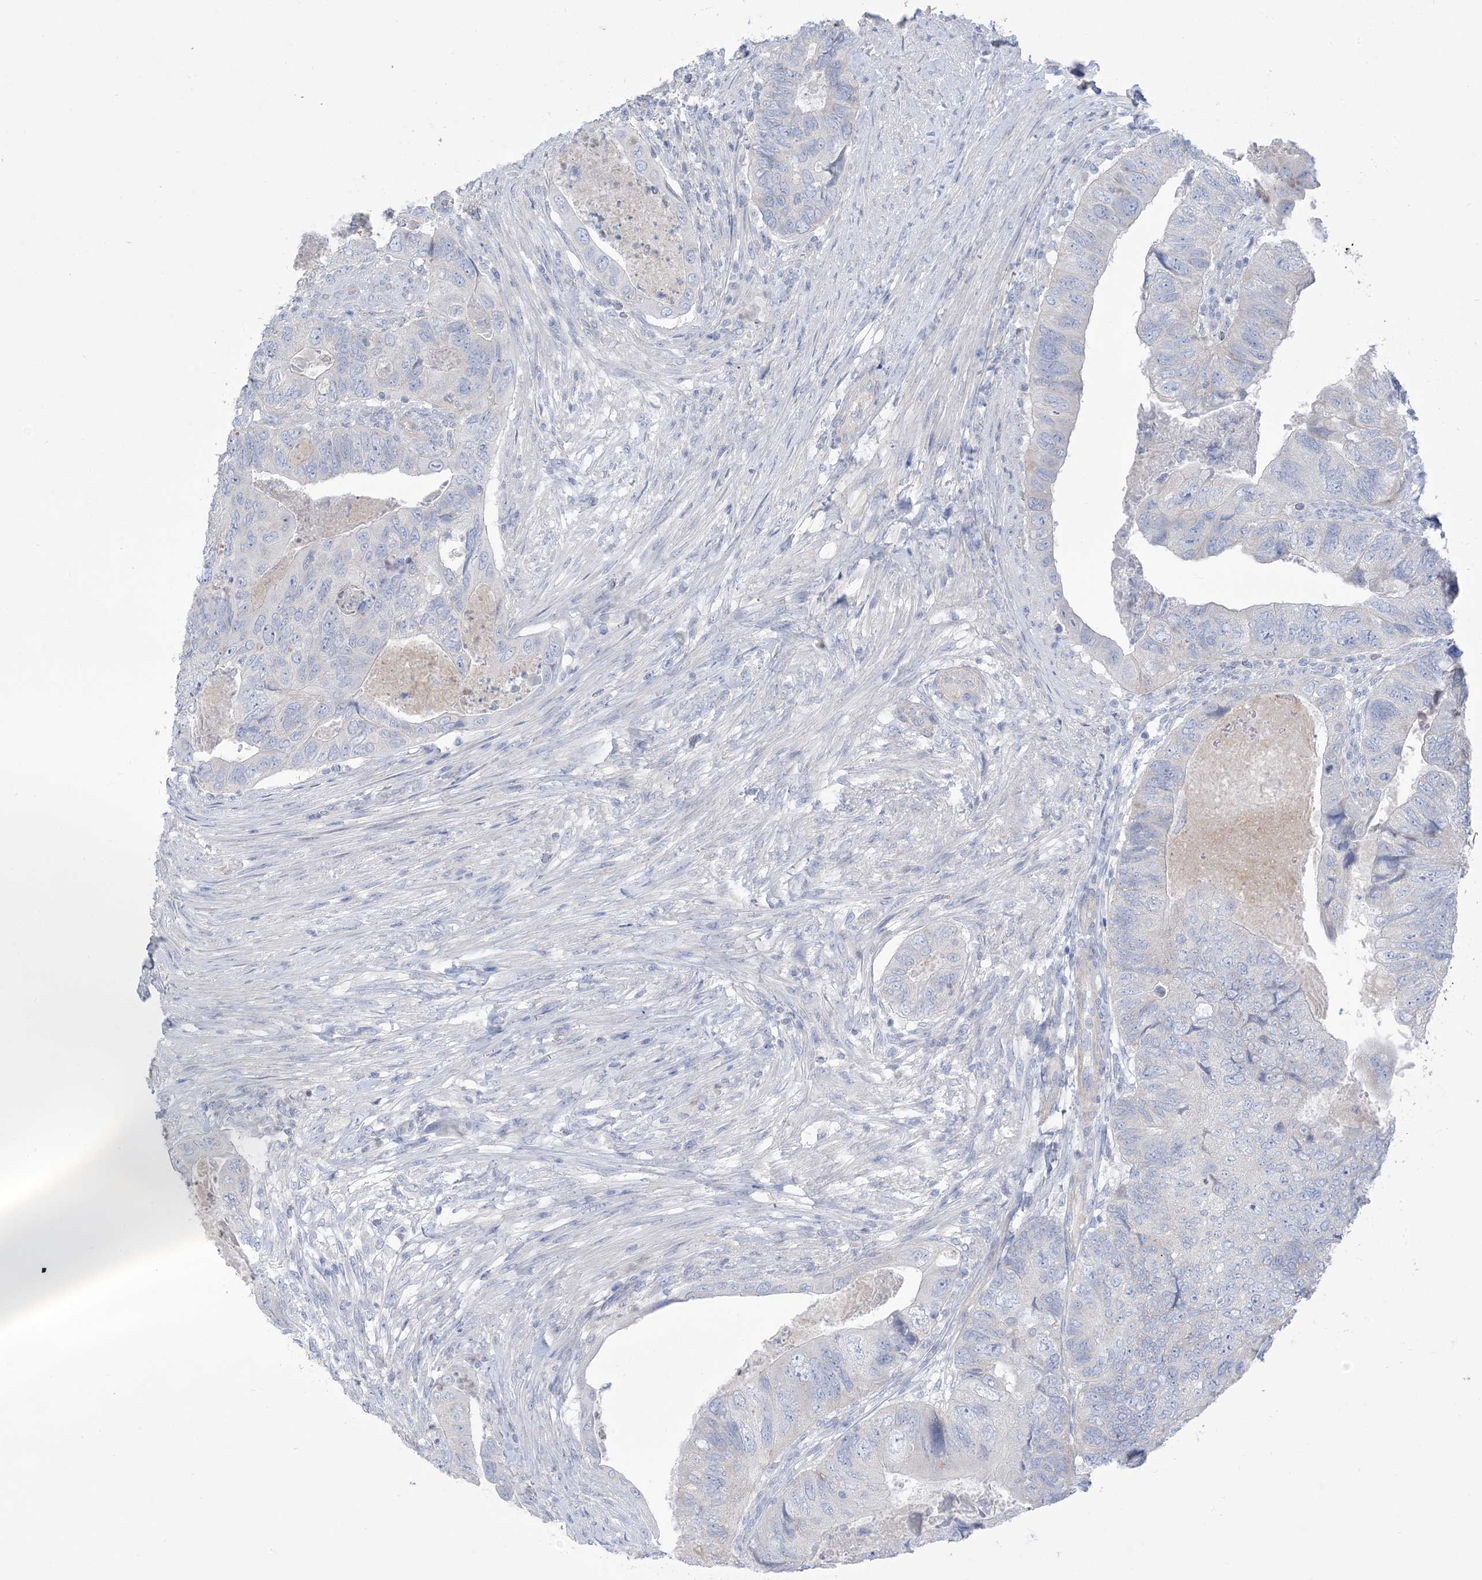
{"staining": {"intensity": "negative", "quantity": "none", "location": "none"}, "tissue": "colorectal cancer", "cell_type": "Tumor cells", "image_type": "cancer", "snomed": [{"axis": "morphology", "description": "Adenocarcinoma, NOS"}, {"axis": "topography", "description": "Rectum"}], "caption": "Immunohistochemistry micrograph of neoplastic tissue: colorectal cancer (adenocarcinoma) stained with DAB exhibits no significant protein positivity in tumor cells.", "gene": "MTHFD2L", "patient": {"sex": "male", "age": 63}}